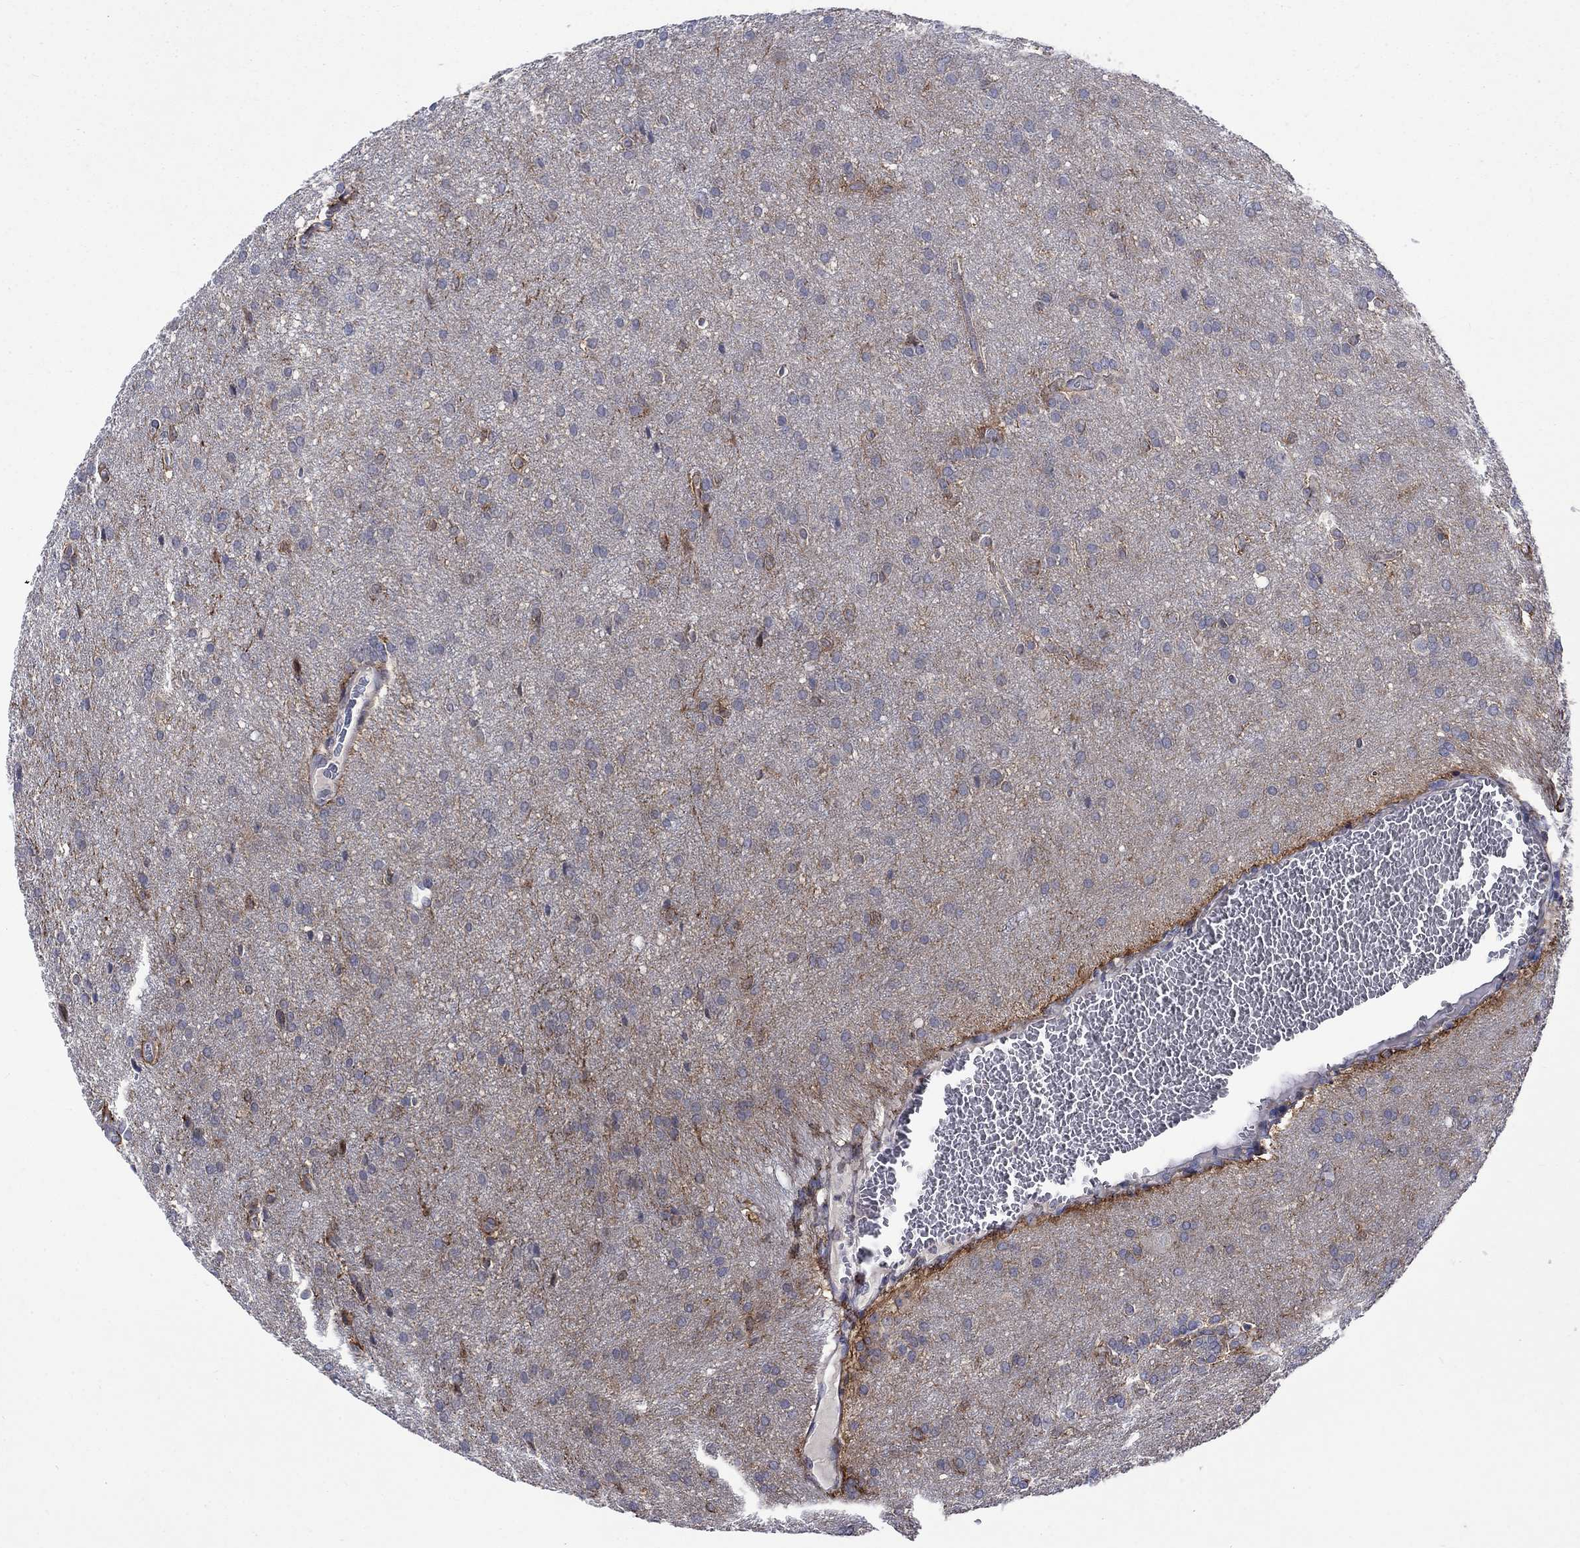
{"staining": {"intensity": "negative", "quantity": "none", "location": "none"}, "tissue": "glioma", "cell_type": "Tumor cells", "image_type": "cancer", "snomed": [{"axis": "morphology", "description": "Glioma, malignant, Low grade"}, {"axis": "topography", "description": "Brain"}], "caption": "High power microscopy micrograph of an IHC micrograph of glioma, revealing no significant positivity in tumor cells. The staining was performed using DAB to visualize the protein expression in brown, while the nuclei were stained in blue with hematoxylin (Magnification: 20x).", "gene": "SLC35F2", "patient": {"sex": "female", "age": 32}}